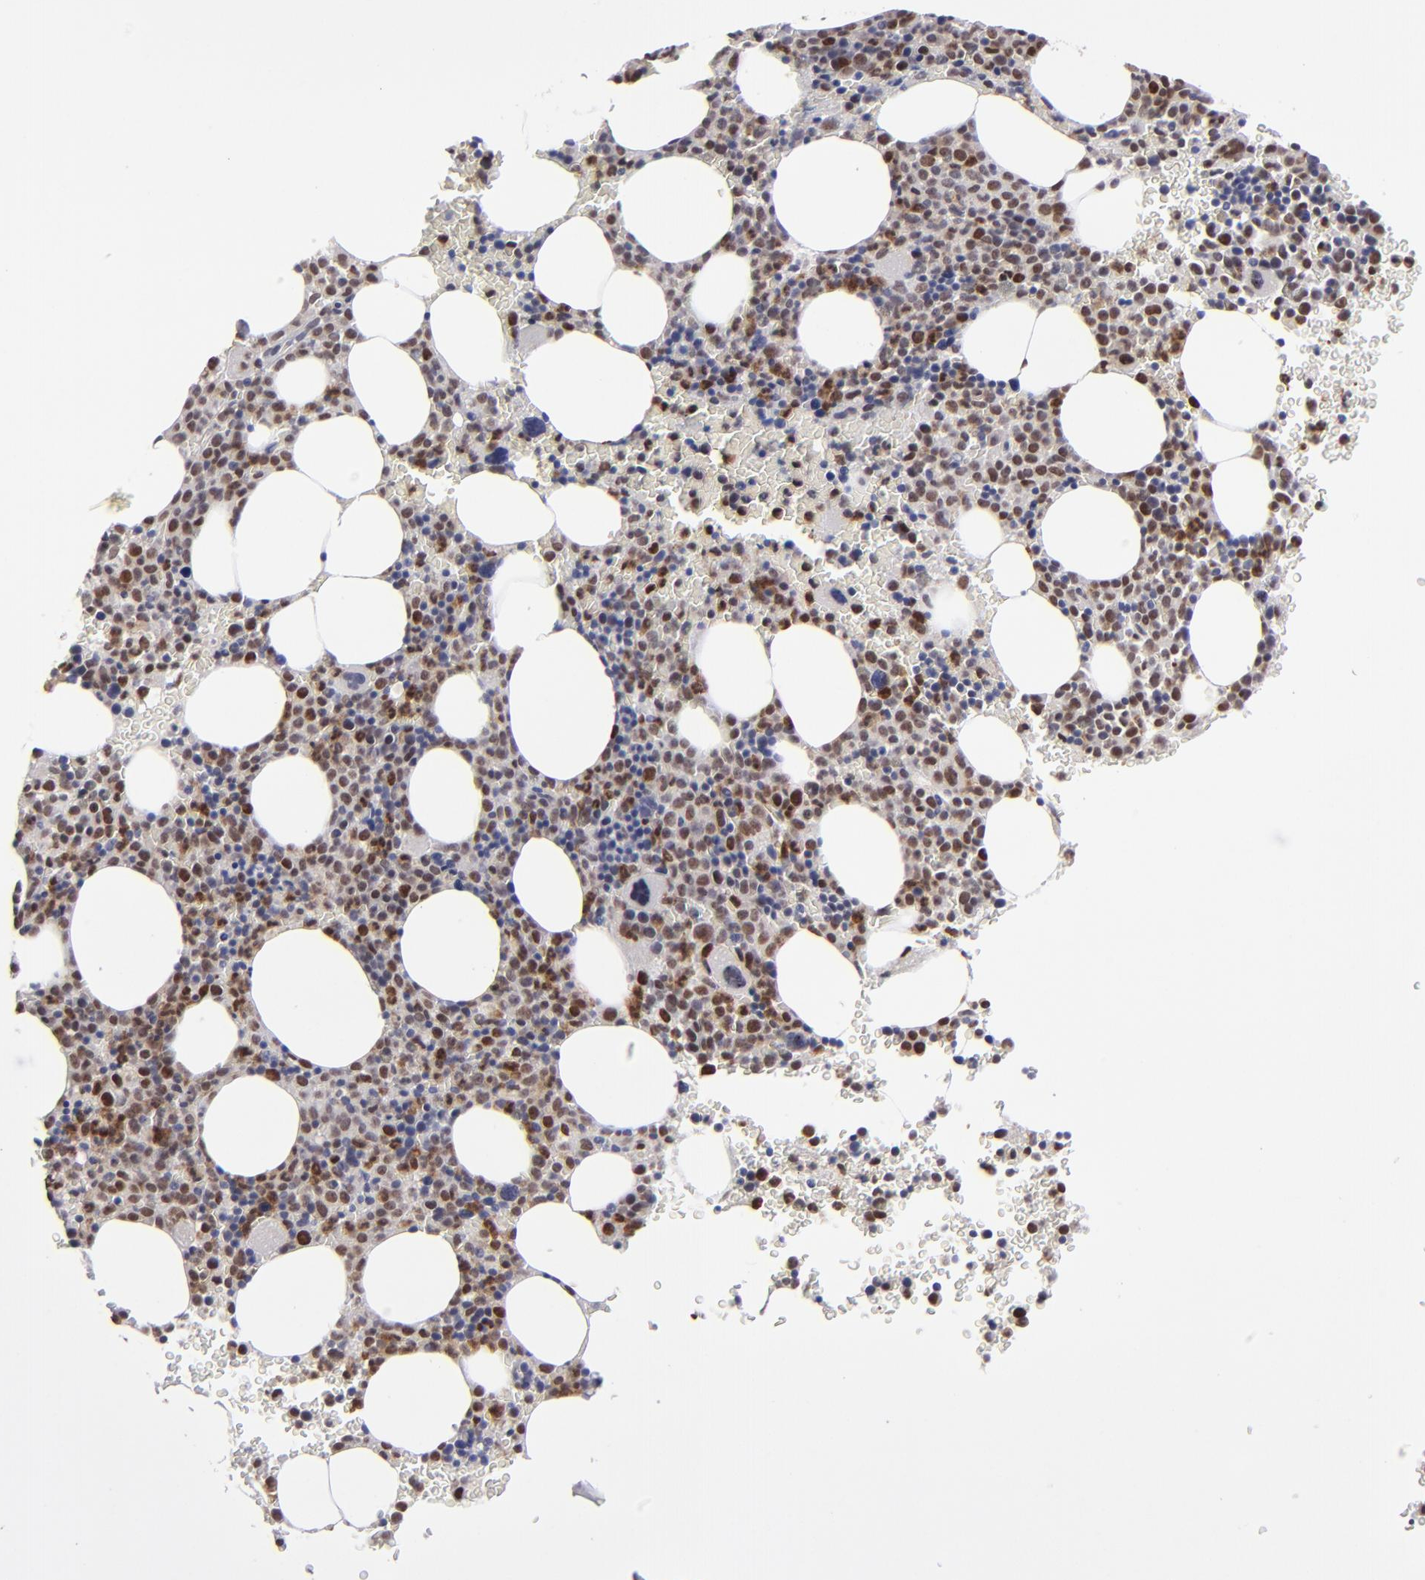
{"staining": {"intensity": "moderate", "quantity": "25%-75%", "location": "nuclear"}, "tissue": "bone marrow", "cell_type": "Hematopoietic cells", "image_type": "normal", "snomed": [{"axis": "morphology", "description": "Normal tissue, NOS"}, {"axis": "topography", "description": "Bone marrow"}], "caption": "Immunohistochemistry of unremarkable bone marrow demonstrates medium levels of moderate nuclear expression in about 25%-75% of hematopoietic cells.", "gene": "RREB1", "patient": {"sex": "male", "age": 68}}